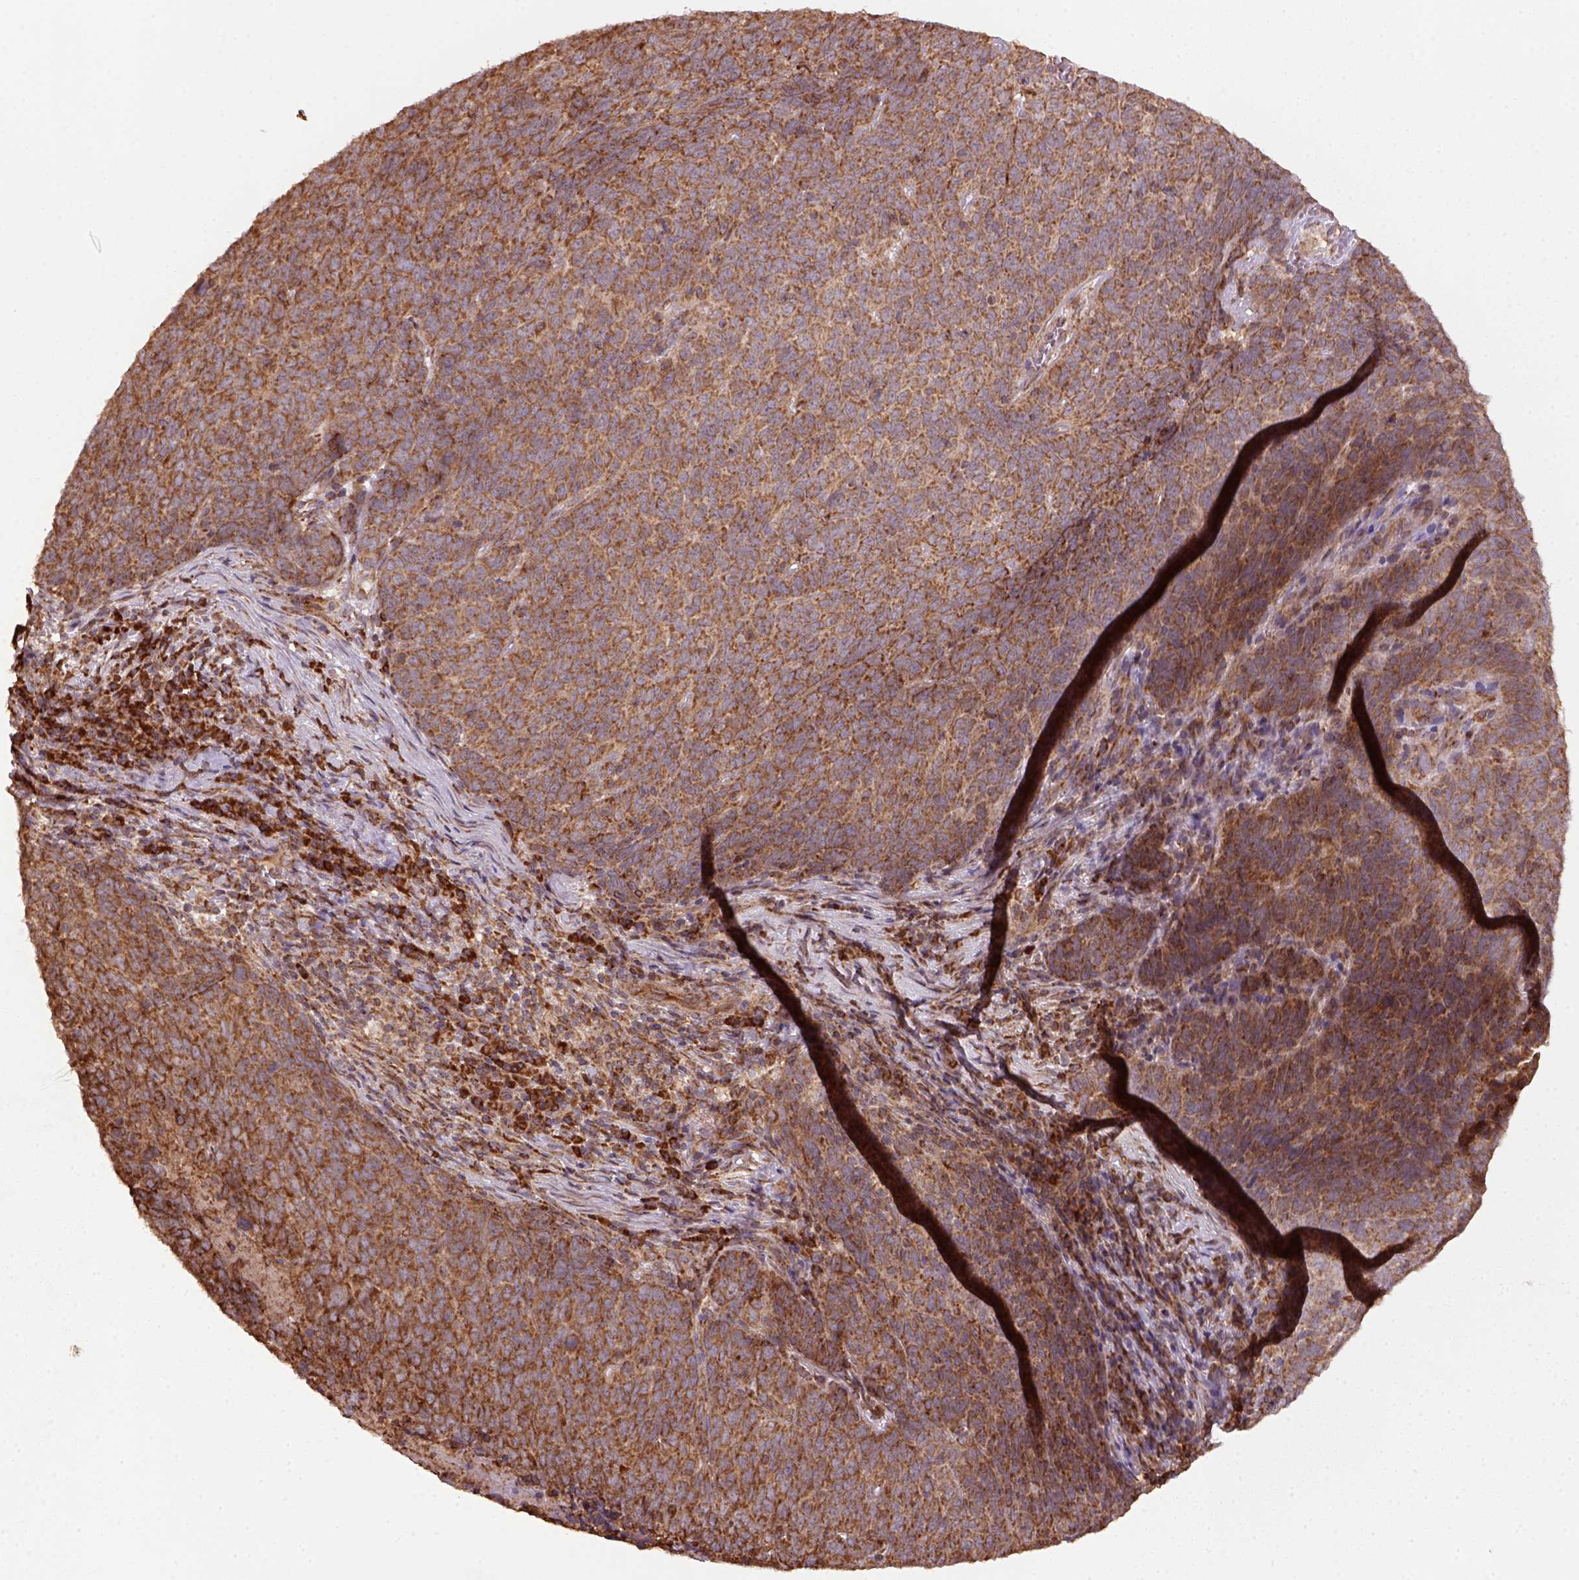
{"staining": {"intensity": "strong", "quantity": ">75%", "location": "cytoplasmic/membranous"}, "tissue": "skin cancer", "cell_type": "Tumor cells", "image_type": "cancer", "snomed": [{"axis": "morphology", "description": "Squamous cell carcinoma, NOS"}, {"axis": "topography", "description": "Skin"}, {"axis": "topography", "description": "Anal"}], "caption": "Skin cancer (squamous cell carcinoma) stained with DAB (3,3'-diaminobenzidine) immunohistochemistry displays high levels of strong cytoplasmic/membranous expression in approximately >75% of tumor cells.", "gene": "MAPK8IP3", "patient": {"sex": "female", "age": 51}}